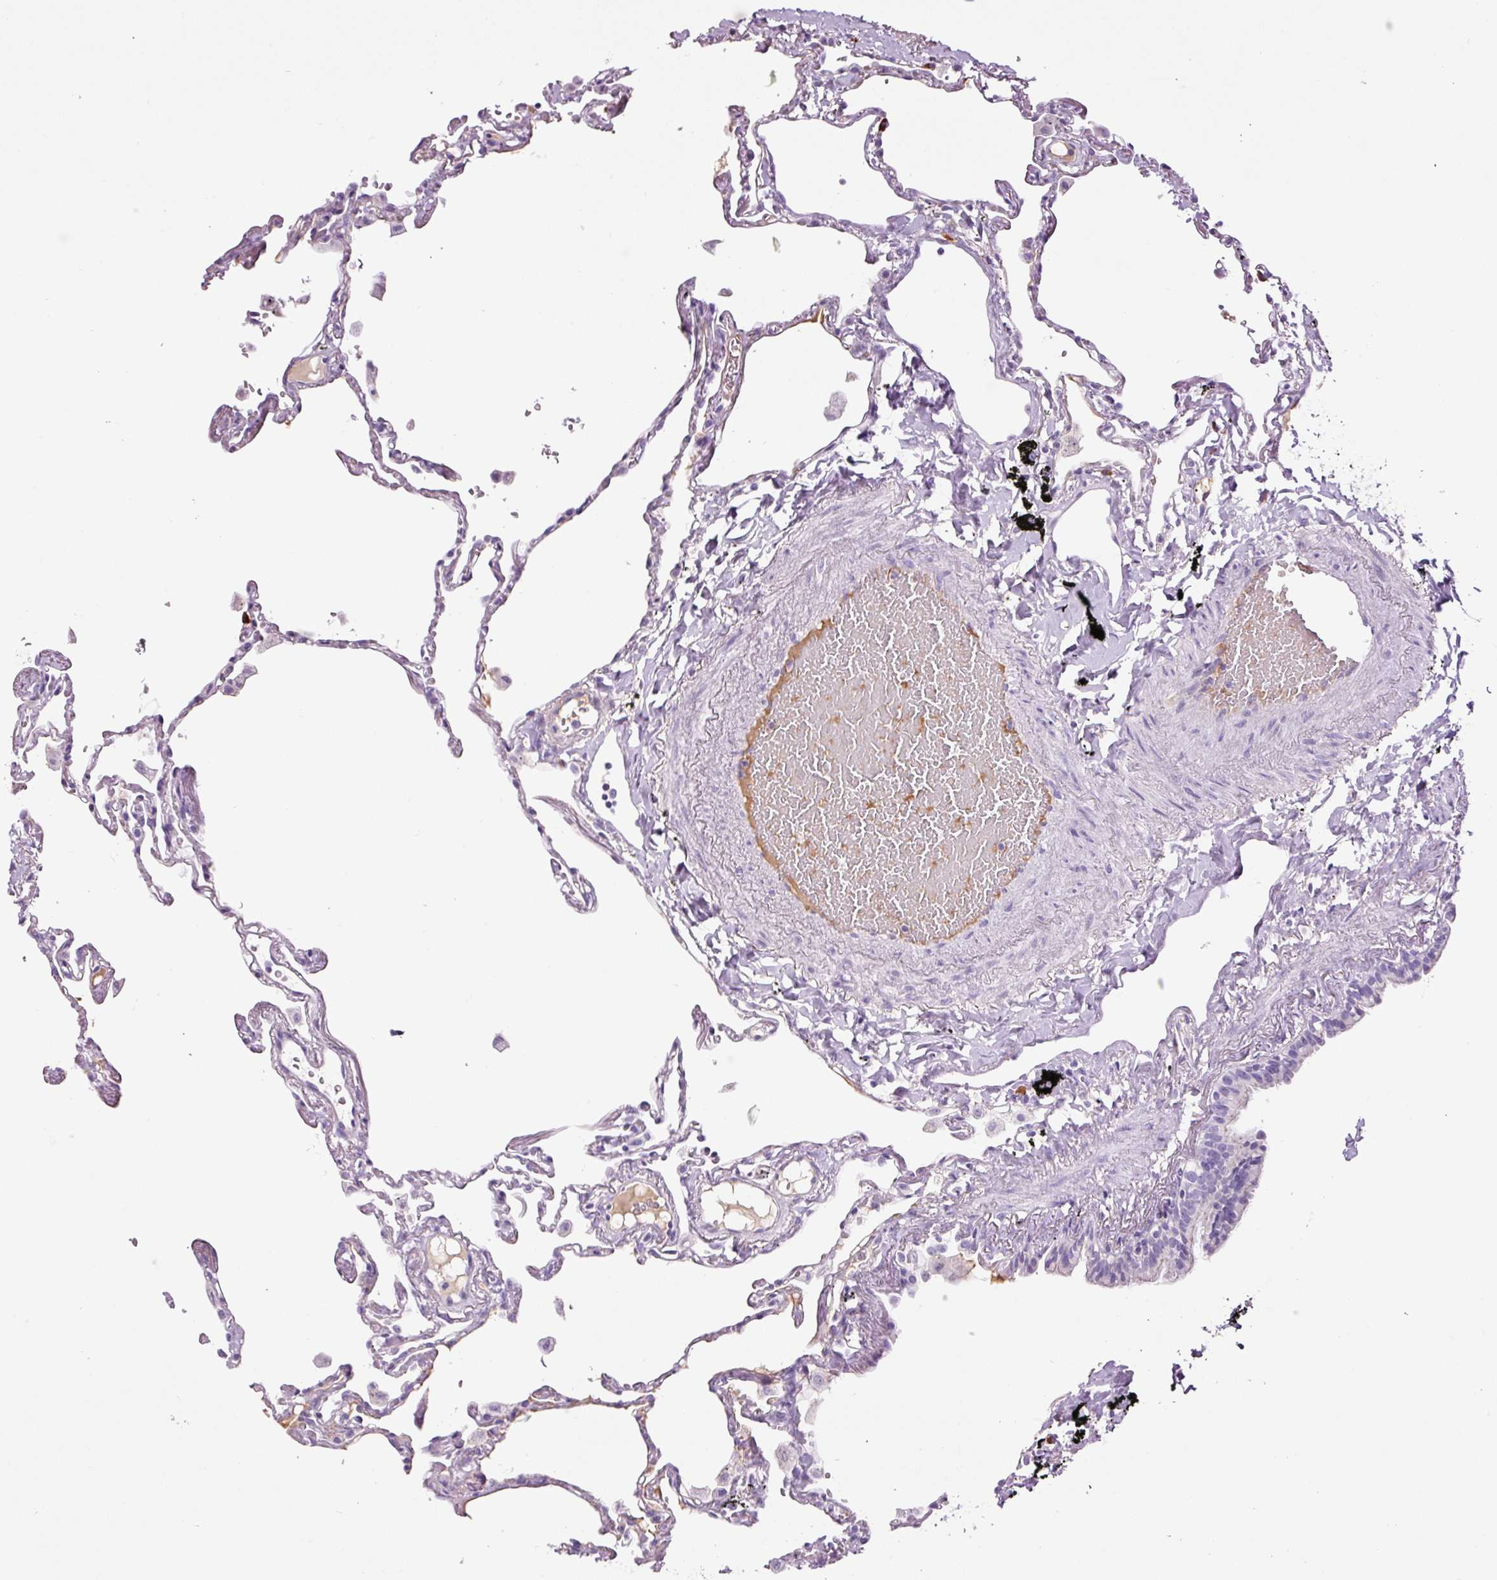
{"staining": {"intensity": "negative", "quantity": "none", "location": "none"}, "tissue": "lung", "cell_type": "Alveolar cells", "image_type": "normal", "snomed": [{"axis": "morphology", "description": "Normal tissue, NOS"}, {"axis": "topography", "description": "Lung"}], "caption": "Immunohistochemistry (IHC) histopathology image of unremarkable human lung stained for a protein (brown), which demonstrates no positivity in alveolar cells. (DAB IHC with hematoxylin counter stain).", "gene": "KLF1", "patient": {"sex": "female", "age": 67}}